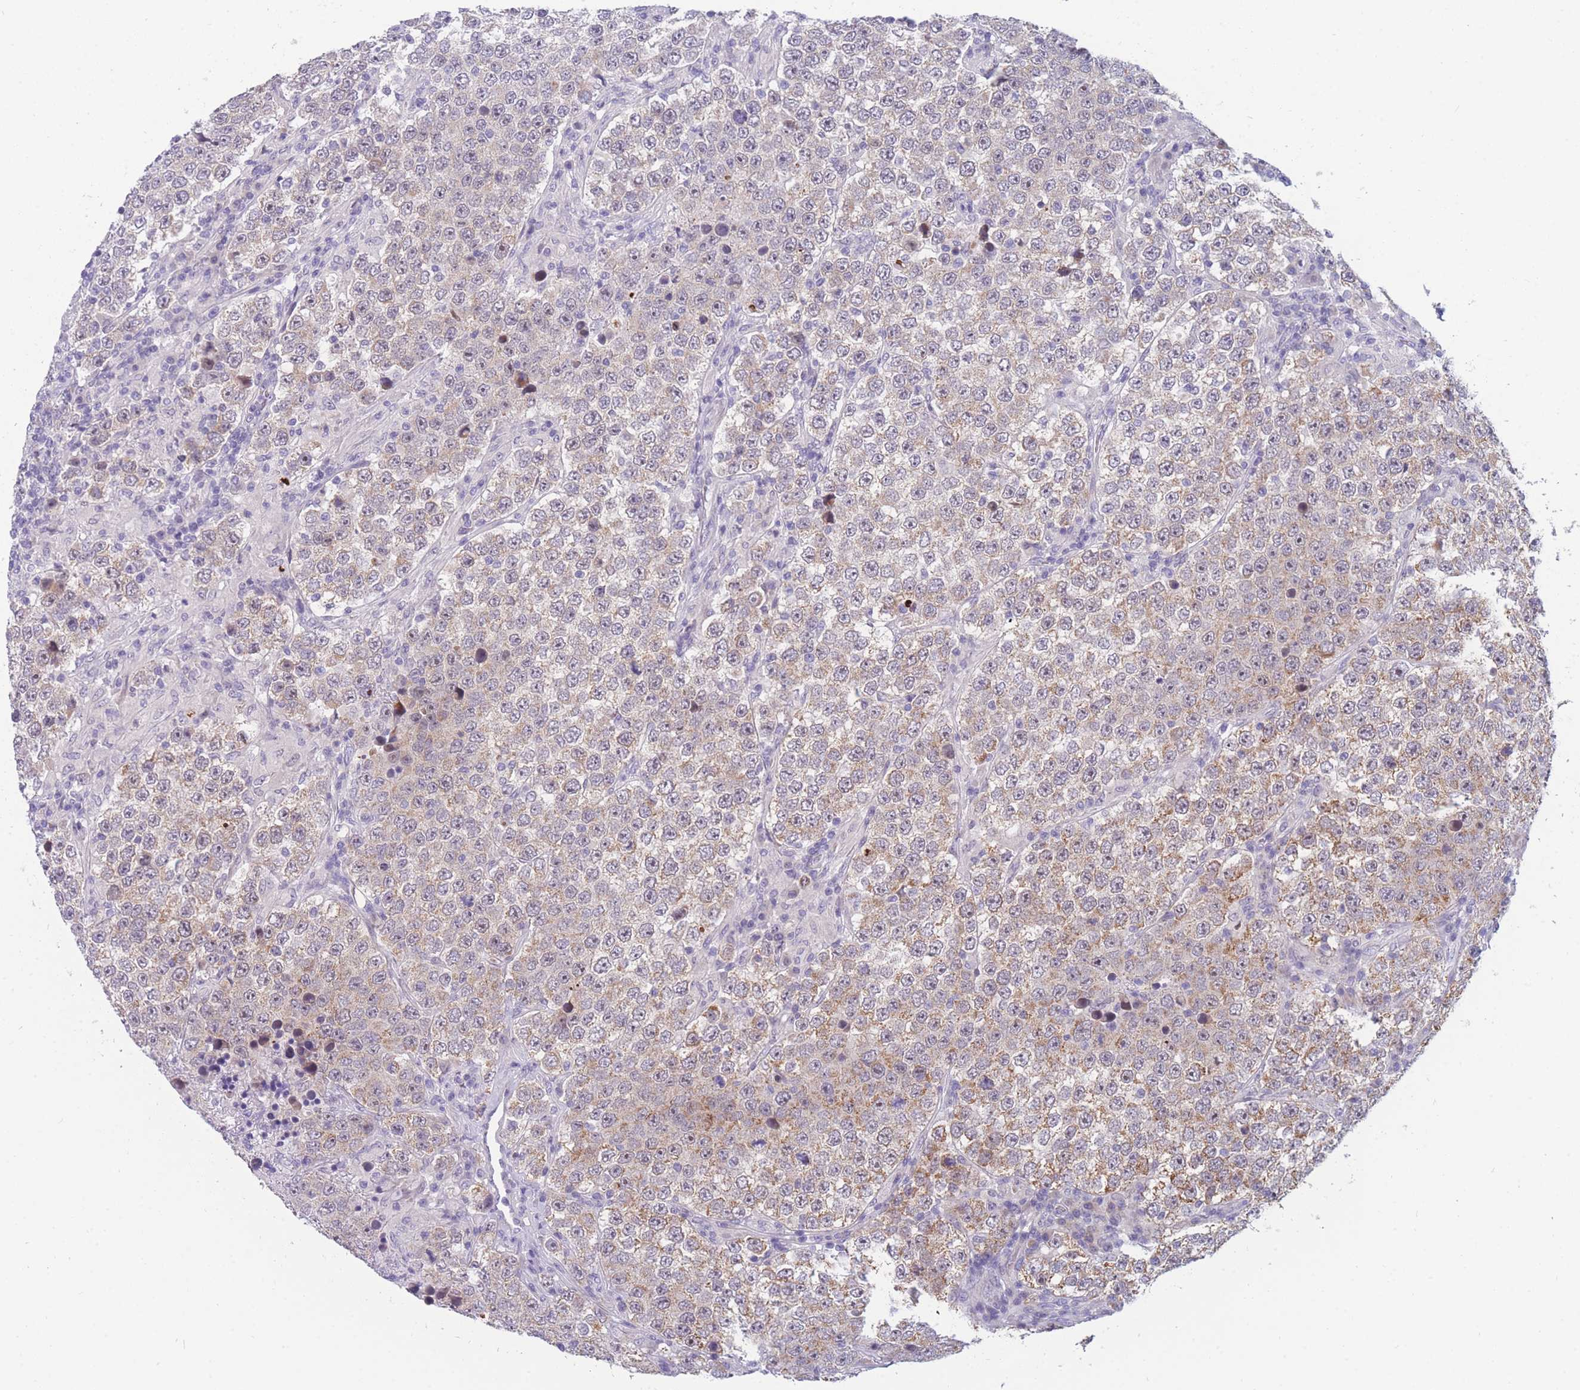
{"staining": {"intensity": "moderate", "quantity": "<25%", "location": "cytoplasmic/membranous"}, "tissue": "testis cancer", "cell_type": "Tumor cells", "image_type": "cancer", "snomed": [{"axis": "morphology", "description": "Normal tissue, NOS"}, {"axis": "morphology", "description": "Urothelial carcinoma, High grade"}, {"axis": "morphology", "description": "Seminoma, NOS"}, {"axis": "morphology", "description": "Carcinoma, Embryonal, NOS"}, {"axis": "topography", "description": "Urinary bladder"}, {"axis": "topography", "description": "Testis"}], "caption": "Immunohistochemical staining of testis cancer (seminoma) demonstrates low levels of moderate cytoplasmic/membranous protein positivity in about <25% of tumor cells.", "gene": "DDX49", "patient": {"sex": "male", "age": 41}}